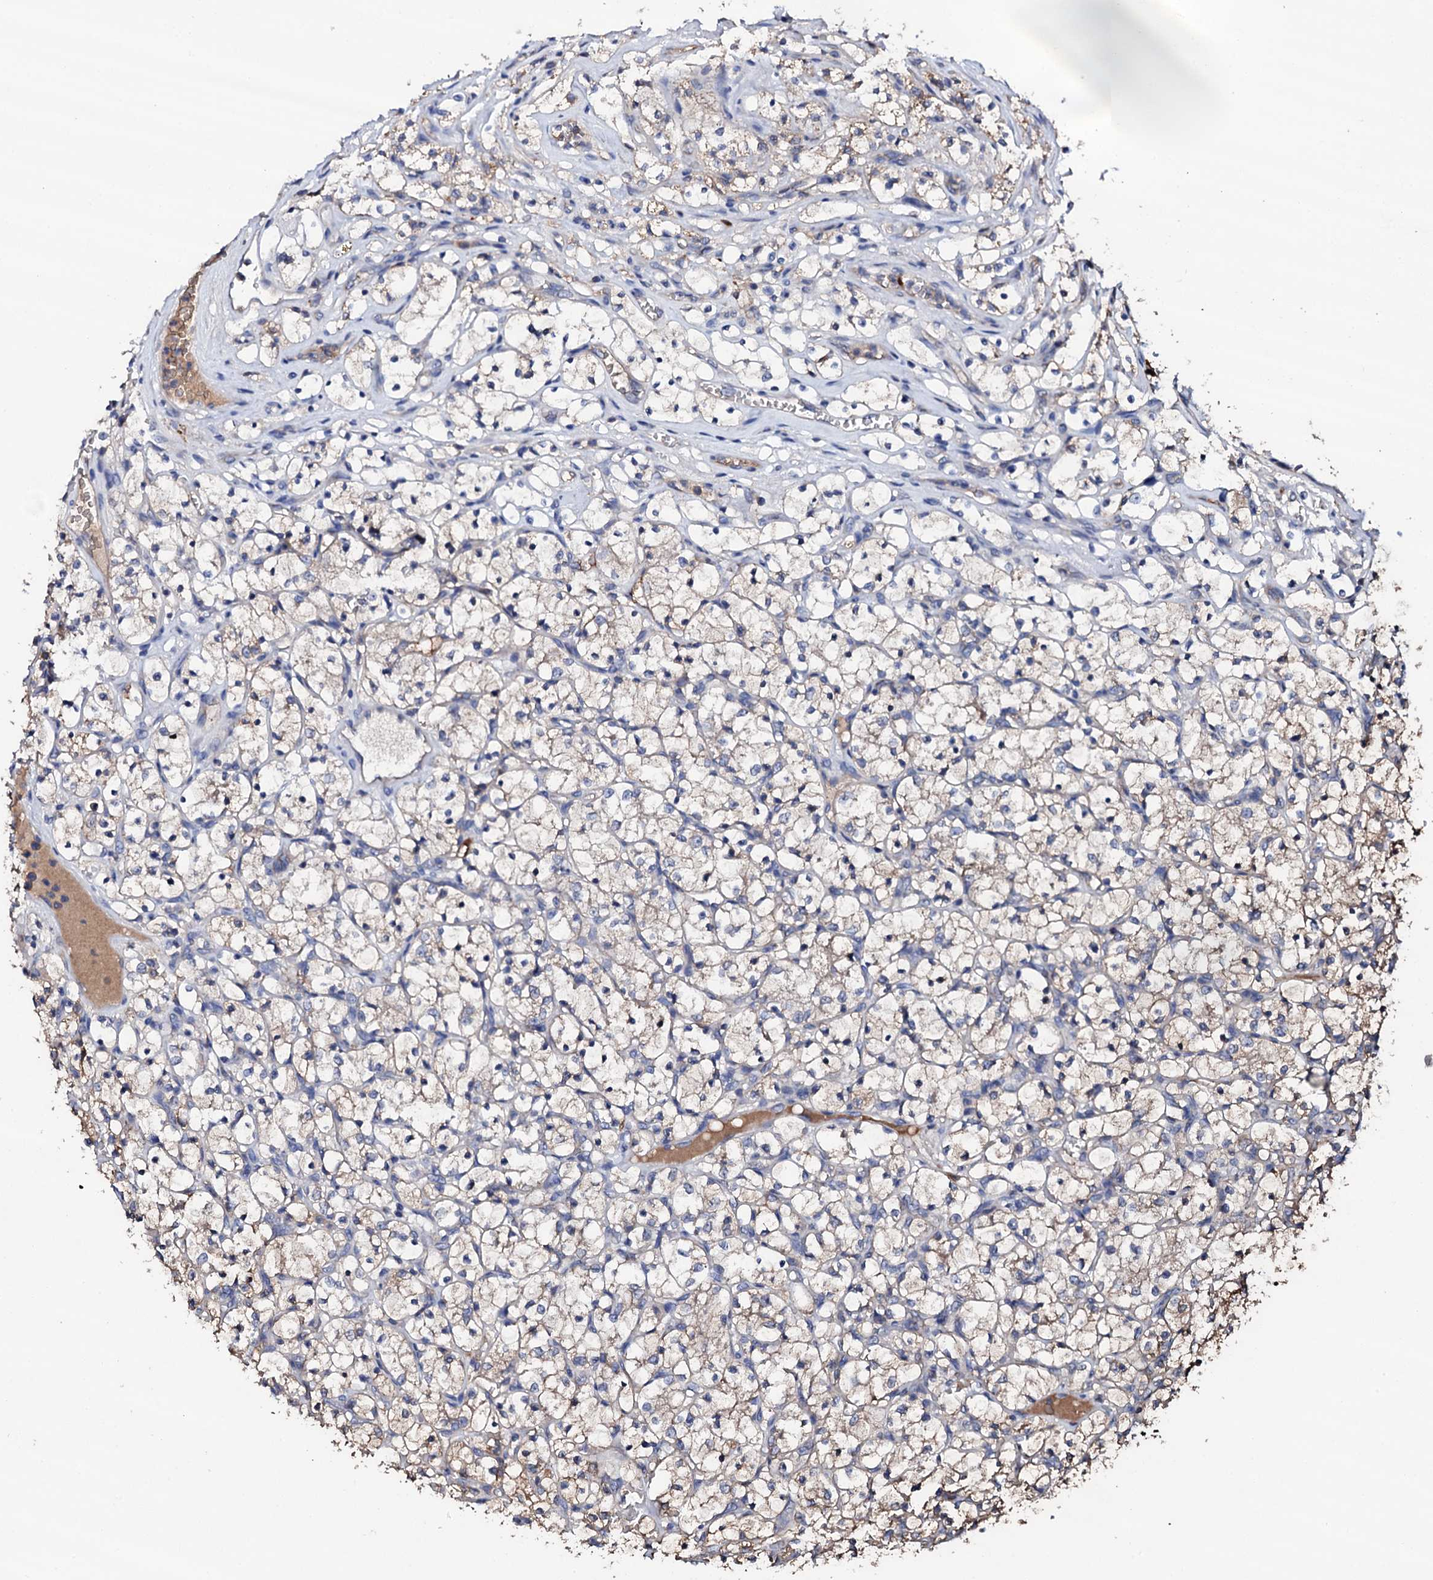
{"staining": {"intensity": "weak", "quantity": "<25%", "location": "cytoplasmic/membranous"}, "tissue": "renal cancer", "cell_type": "Tumor cells", "image_type": "cancer", "snomed": [{"axis": "morphology", "description": "Adenocarcinoma, NOS"}, {"axis": "topography", "description": "Kidney"}], "caption": "Photomicrograph shows no protein positivity in tumor cells of renal adenocarcinoma tissue.", "gene": "TCAF2", "patient": {"sex": "female", "age": 69}}